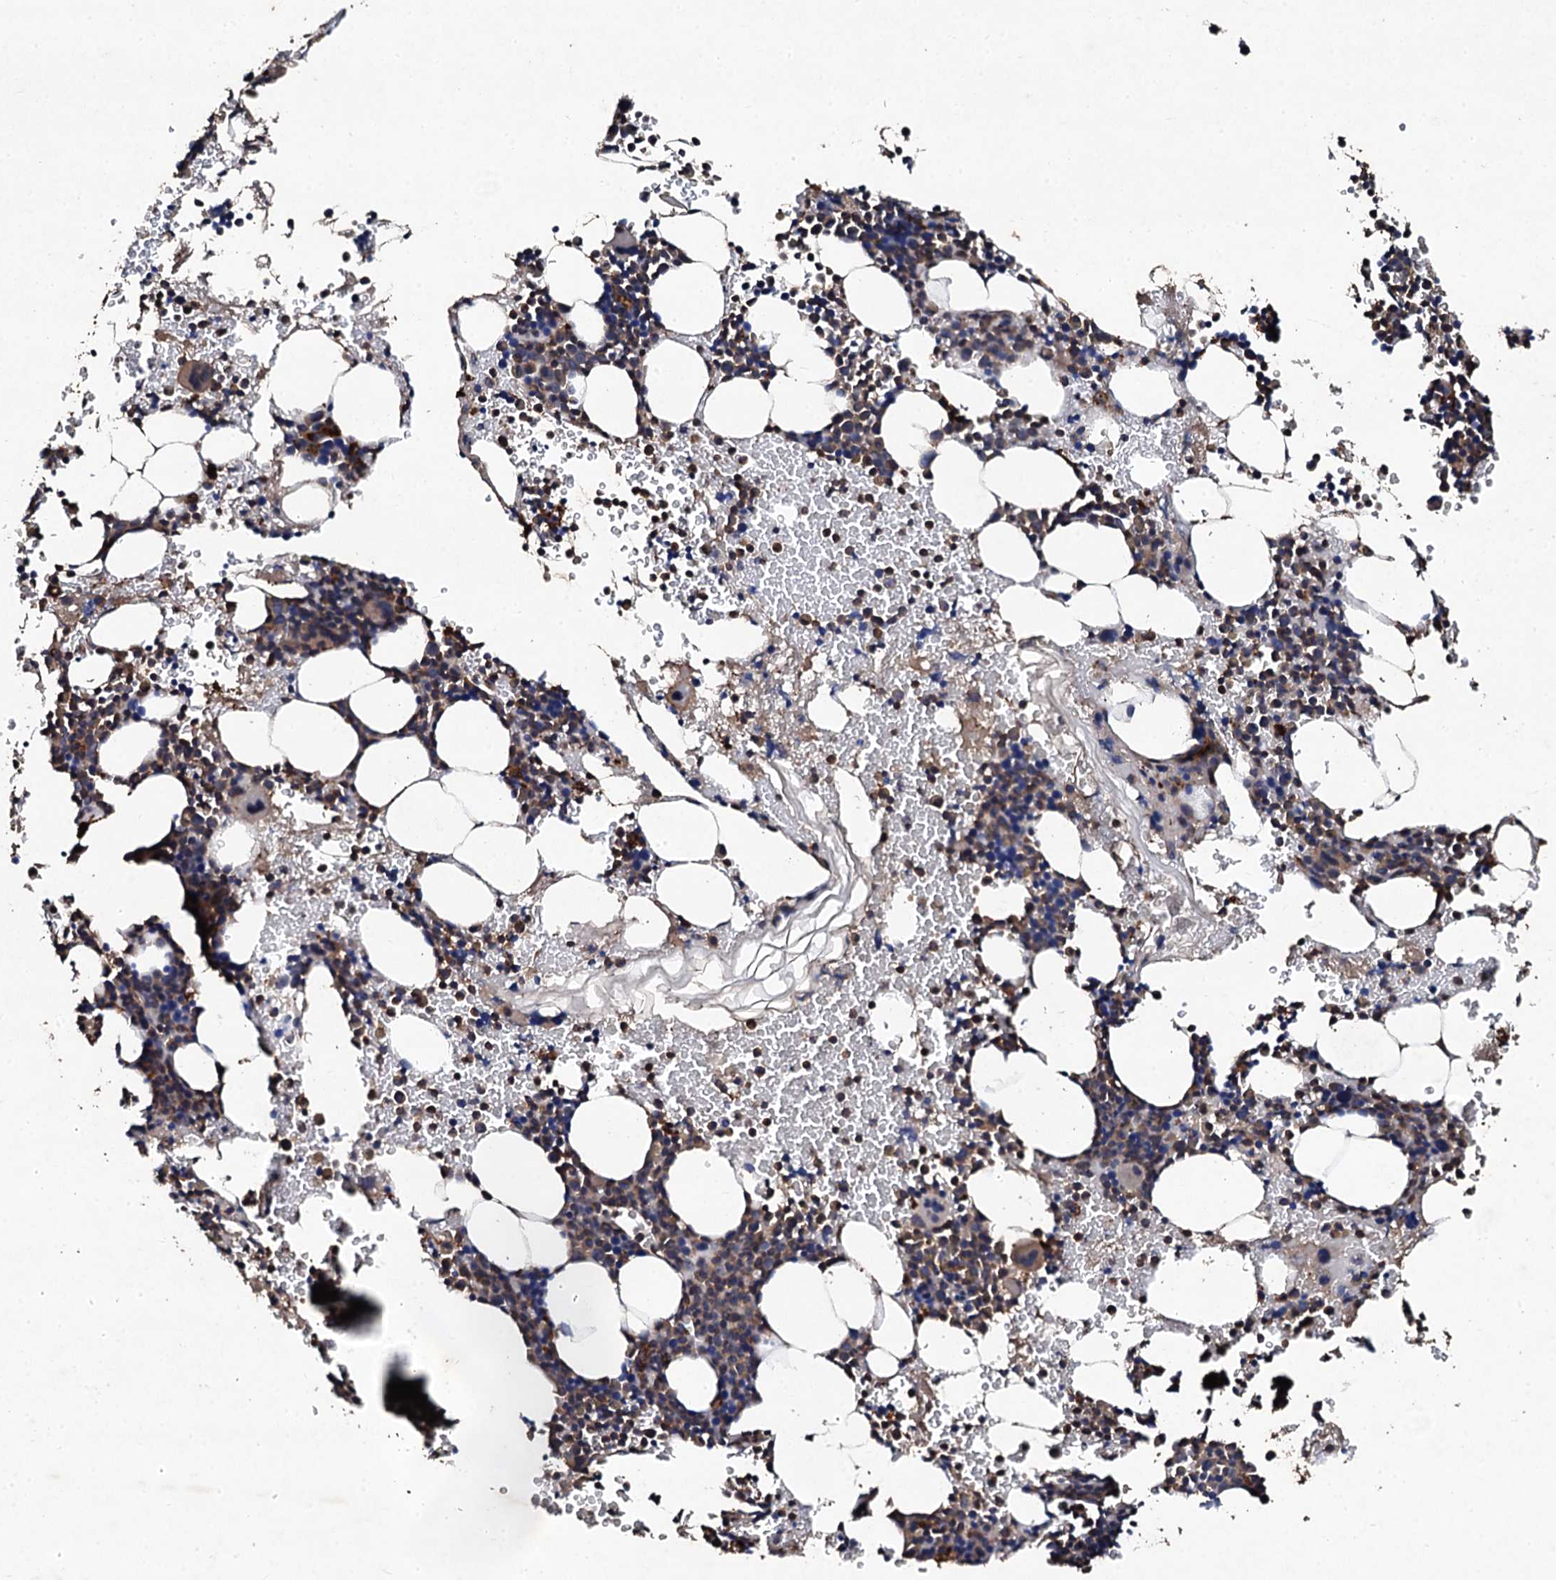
{"staining": {"intensity": "moderate", "quantity": "25%-75%", "location": "cytoplasmic/membranous"}, "tissue": "bone marrow", "cell_type": "Hematopoietic cells", "image_type": "normal", "snomed": [{"axis": "morphology", "description": "Normal tissue, NOS"}, {"axis": "topography", "description": "Bone marrow"}], "caption": "The image shows immunohistochemical staining of benign bone marrow. There is moderate cytoplasmic/membranous expression is present in approximately 25%-75% of hematopoietic cells.", "gene": "KERA", "patient": {"sex": "male", "age": 41}}